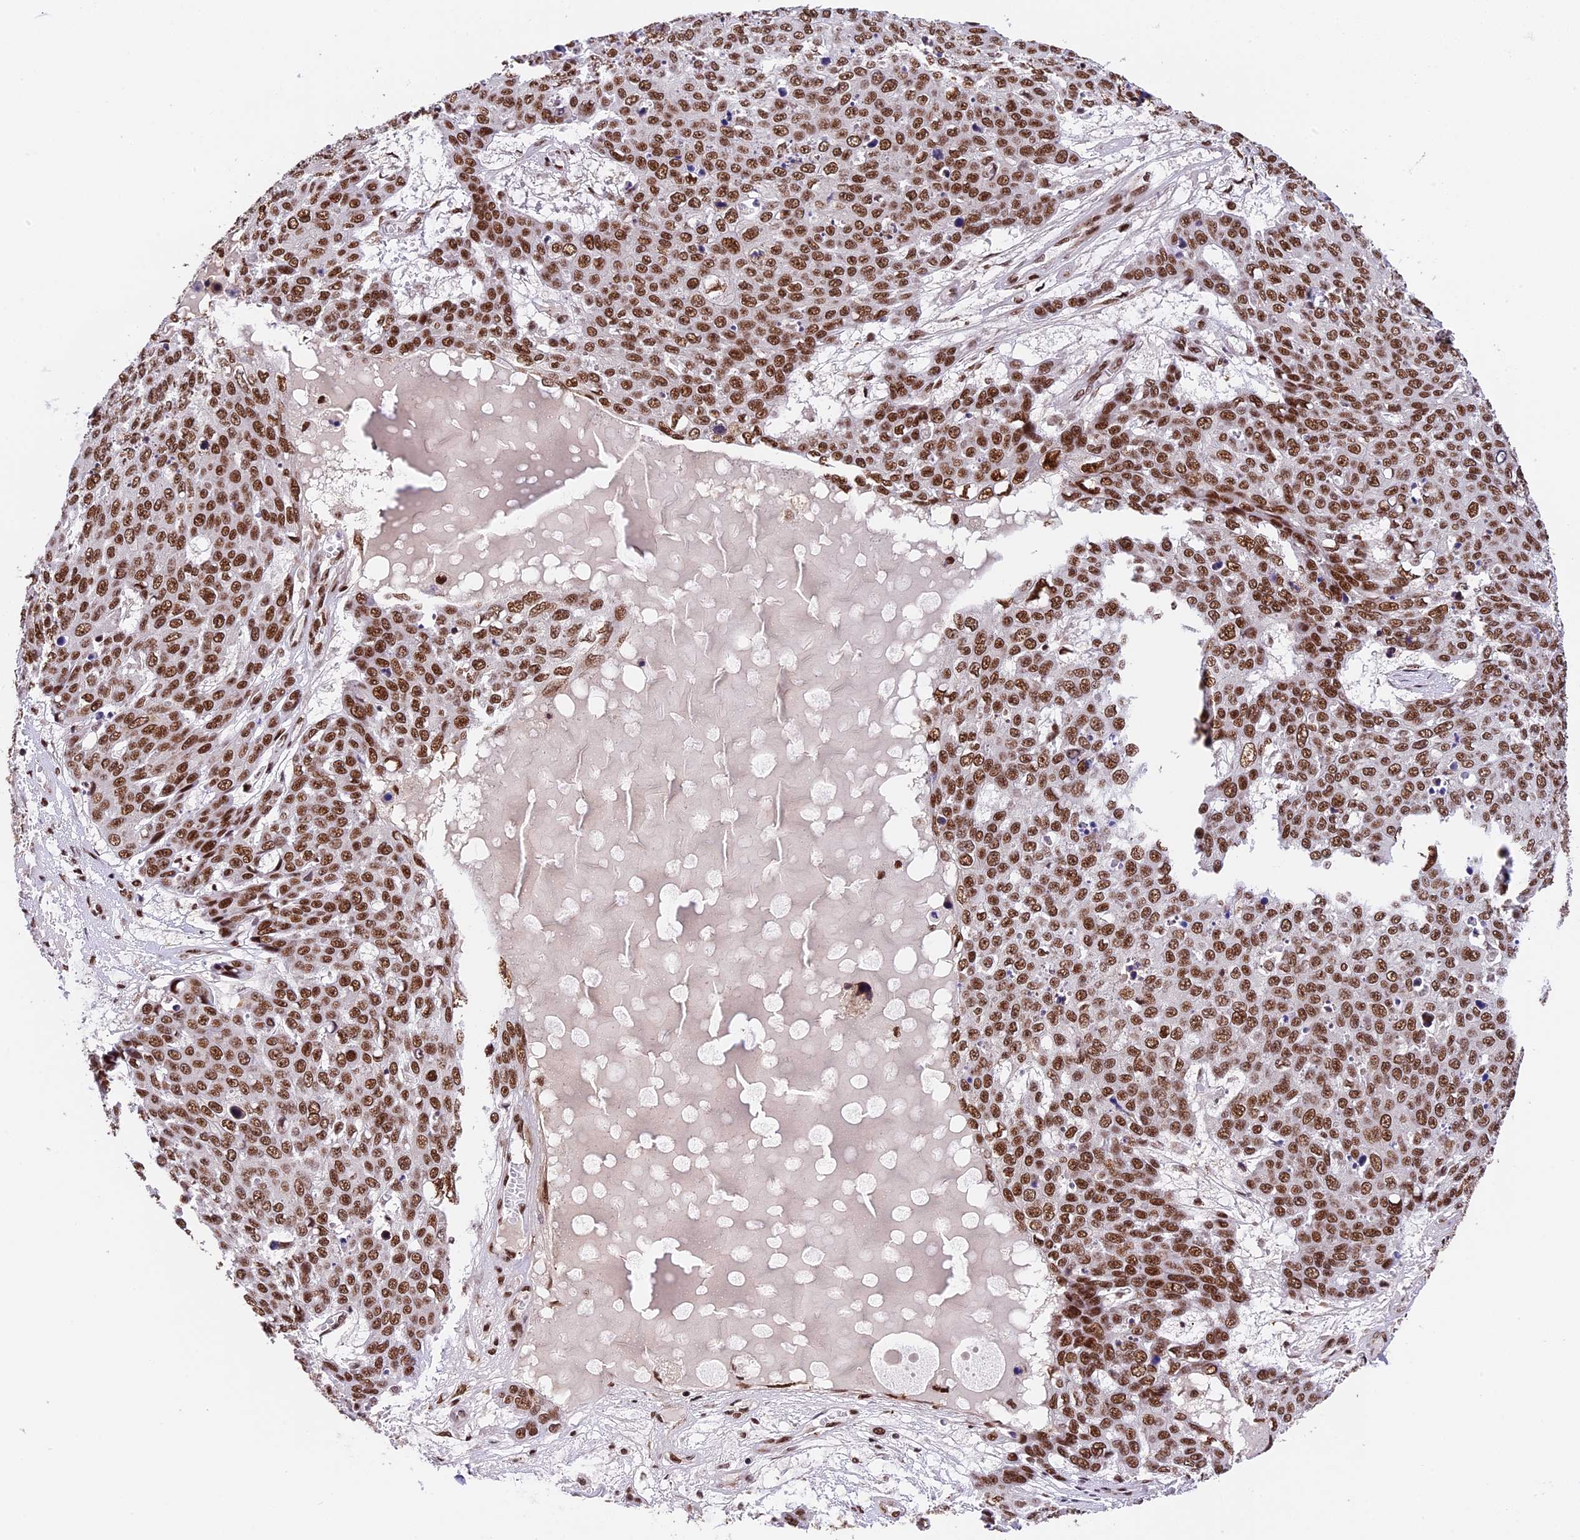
{"staining": {"intensity": "strong", "quantity": ">75%", "location": "nuclear"}, "tissue": "skin cancer", "cell_type": "Tumor cells", "image_type": "cancer", "snomed": [{"axis": "morphology", "description": "Normal tissue, NOS"}, {"axis": "morphology", "description": "Squamous cell carcinoma, NOS"}, {"axis": "topography", "description": "Skin"}], "caption": "Tumor cells demonstrate high levels of strong nuclear expression in approximately >75% of cells in human skin squamous cell carcinoma.", "gene": "RAMAC", "patient": {"sex": "male", "age": 72}}